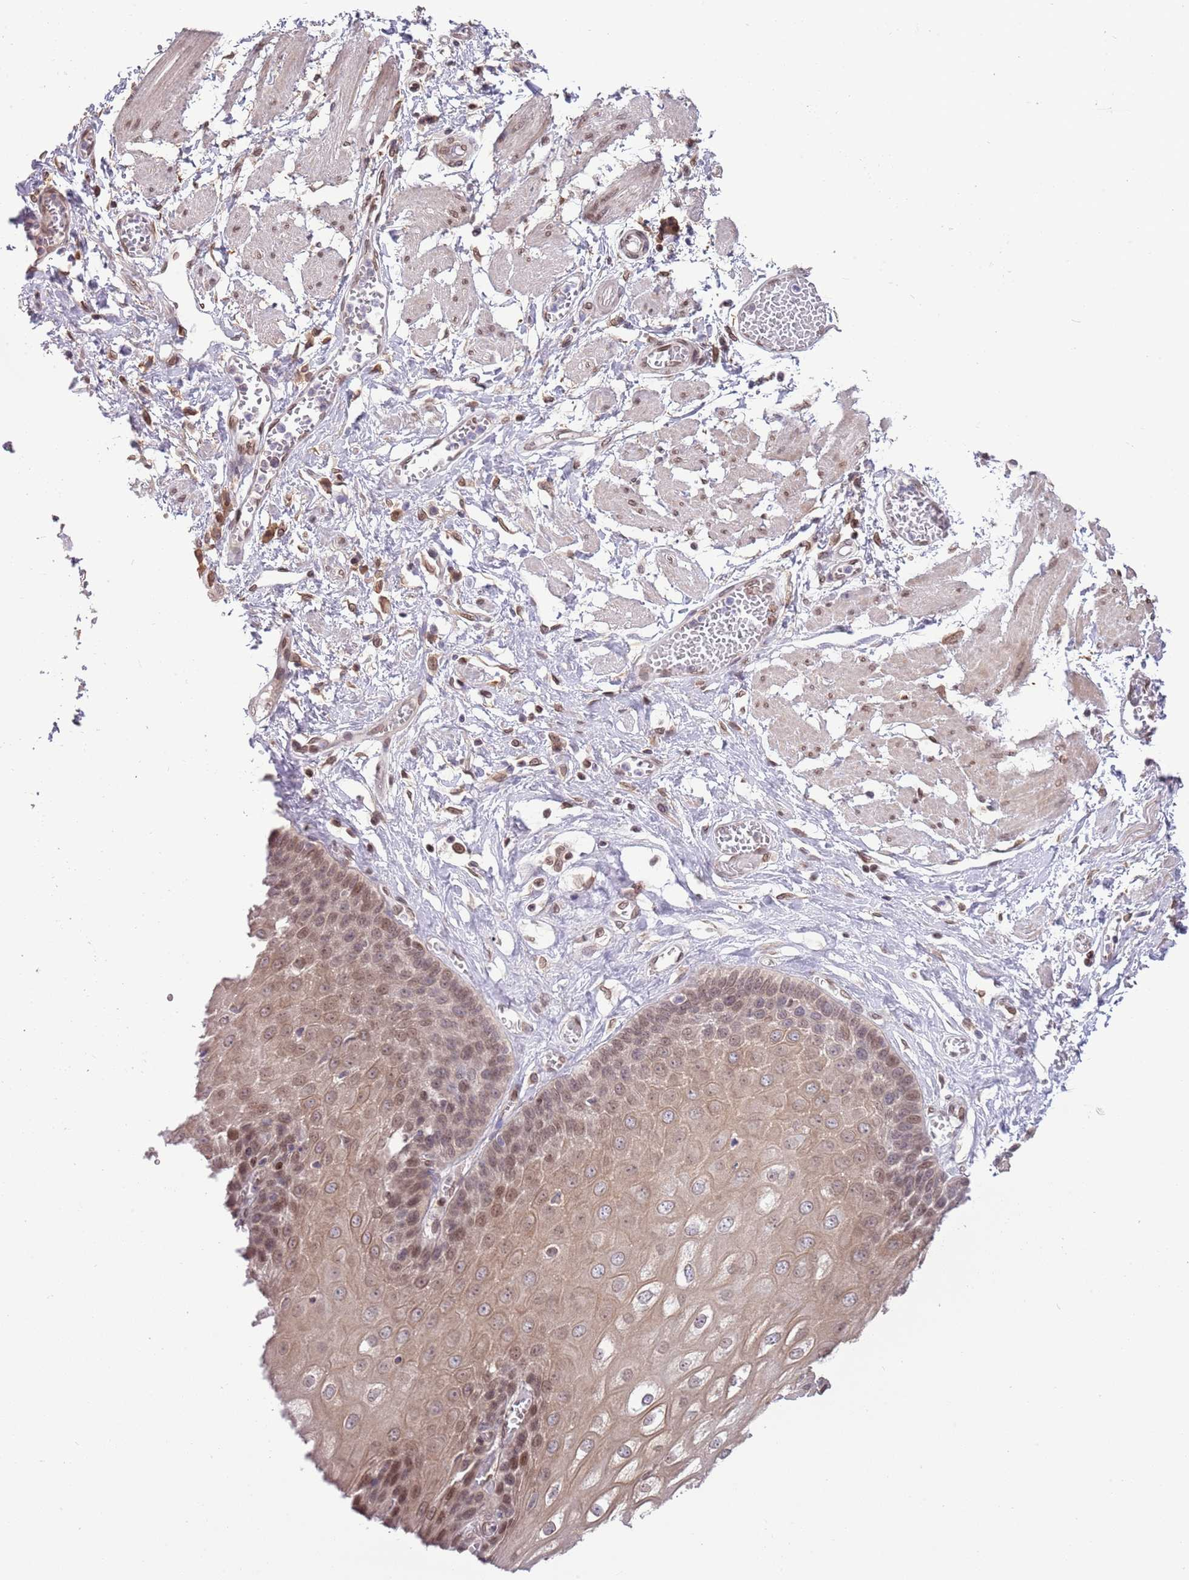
{"staining": {"intensity": "moderate", "quantity": "25%-75%", "location": "cytoplasmic/membranous,nuclear"}, "tissue": "esophagus", "cell_type": "Squamous epithelial cells", "image_type": "normal", "snomed": [{"axis": "morphology", "description": "Normal tissue, NOS"}, {"axis": "topography", "description": "Esophagus"}], "caption": "A brown stain shows moderate cytoplasmic/membranous,nuclear positivity of a protein in squamous epithelial cells of normal esophagus.", "gene": "ZNF665", "patient": {"sex": "male", "age": 60}}